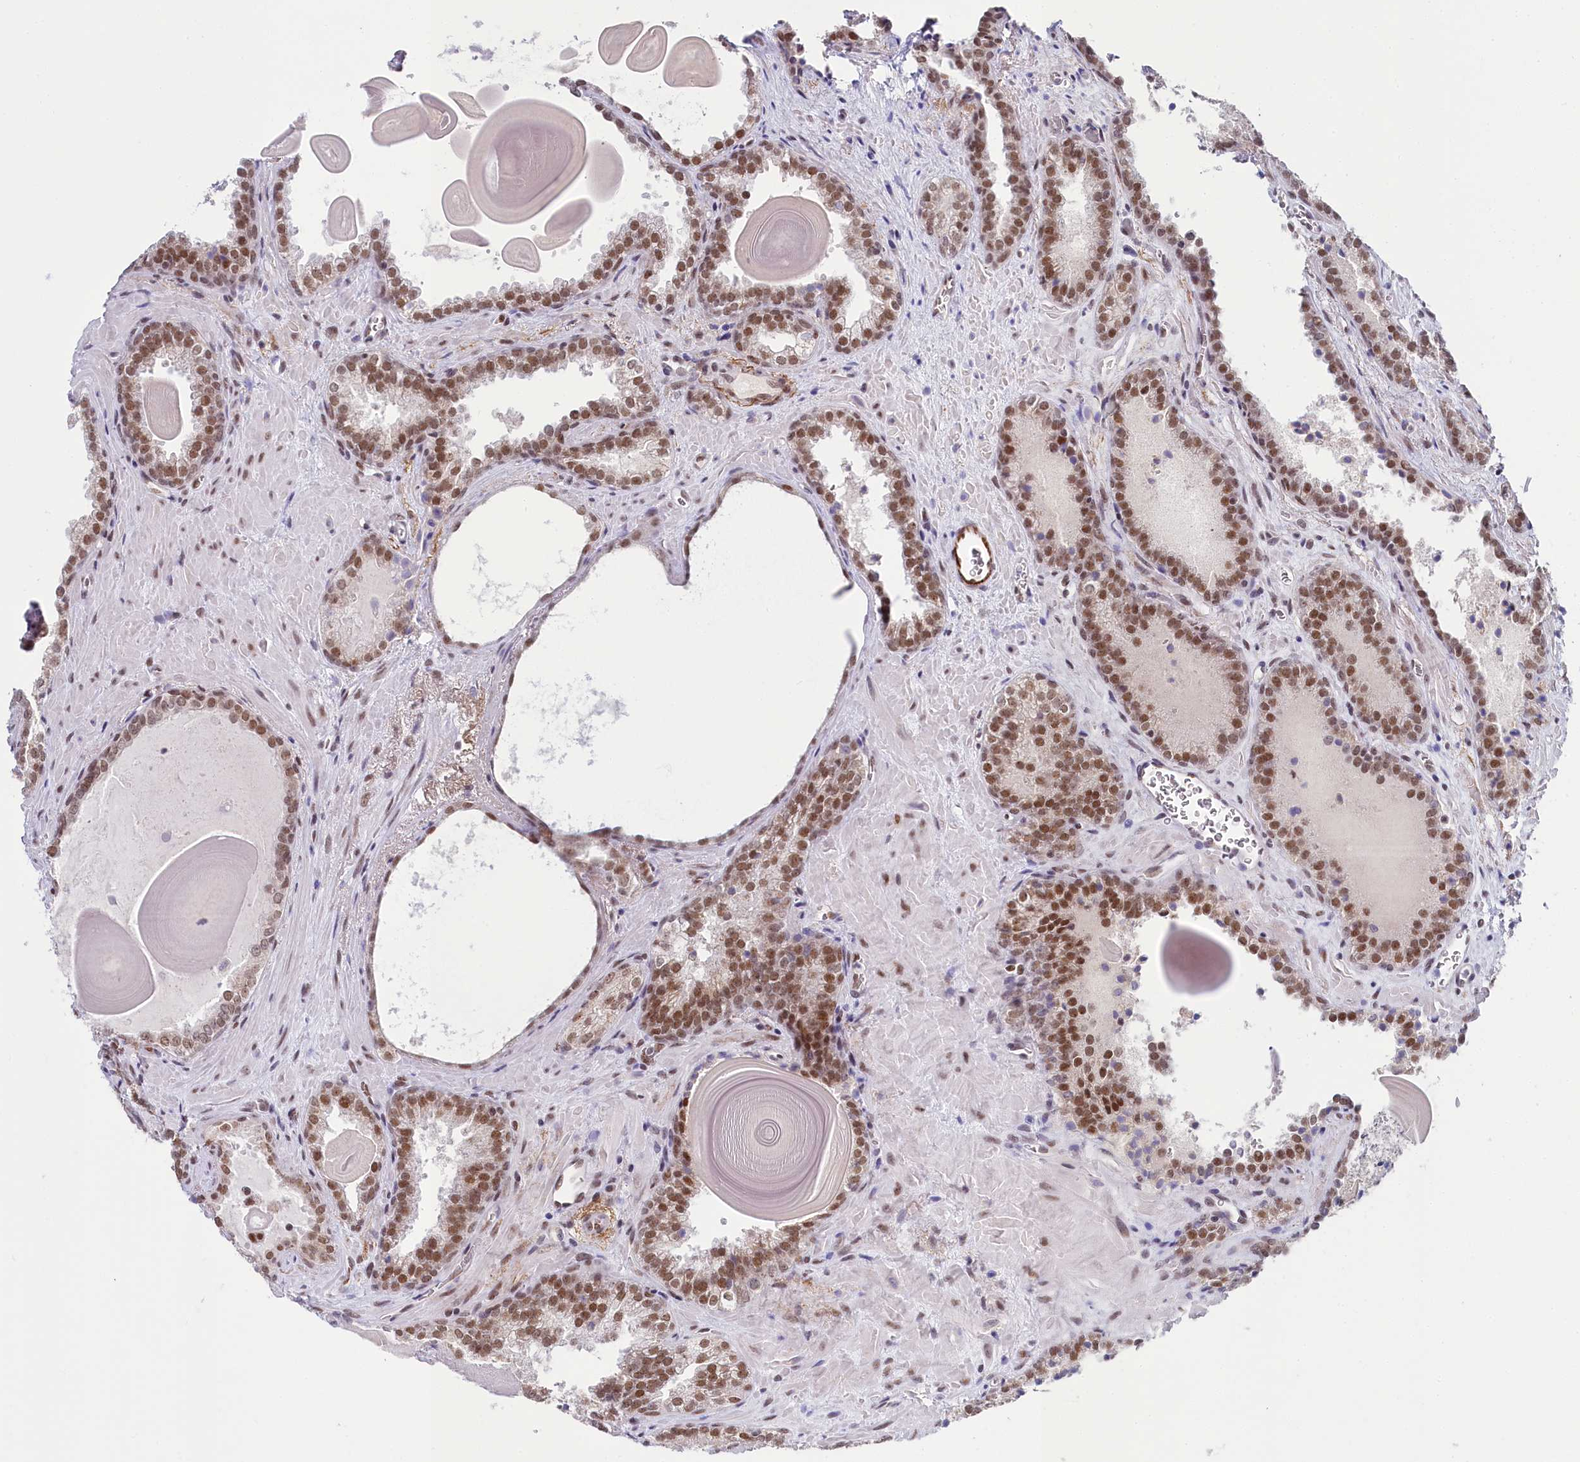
{"staining": {"intensity": "moderate", "quantity": ">75%", "location": "nuclear"}, "tissue": "prostate cancer", "cell_type": "Tumor cells", "image_type": "cancer", "snomed": [{"axis": "morphology", "description": "Adenocarcinoma, High grade"}, {"axis": "topography", "description": "Prostate"}], "caption": "Prostate cancer (adenocarcinoma (high-grade)) was stained to show a protein in brown. There is medium levels of moderate nuclear positivity in approximately >75% of tumor cells. (Brightfield microscopy of DAB IHC at high magnification).", "gene": "PPHLN1", "patient": {"sex": "male", "age": 66}}